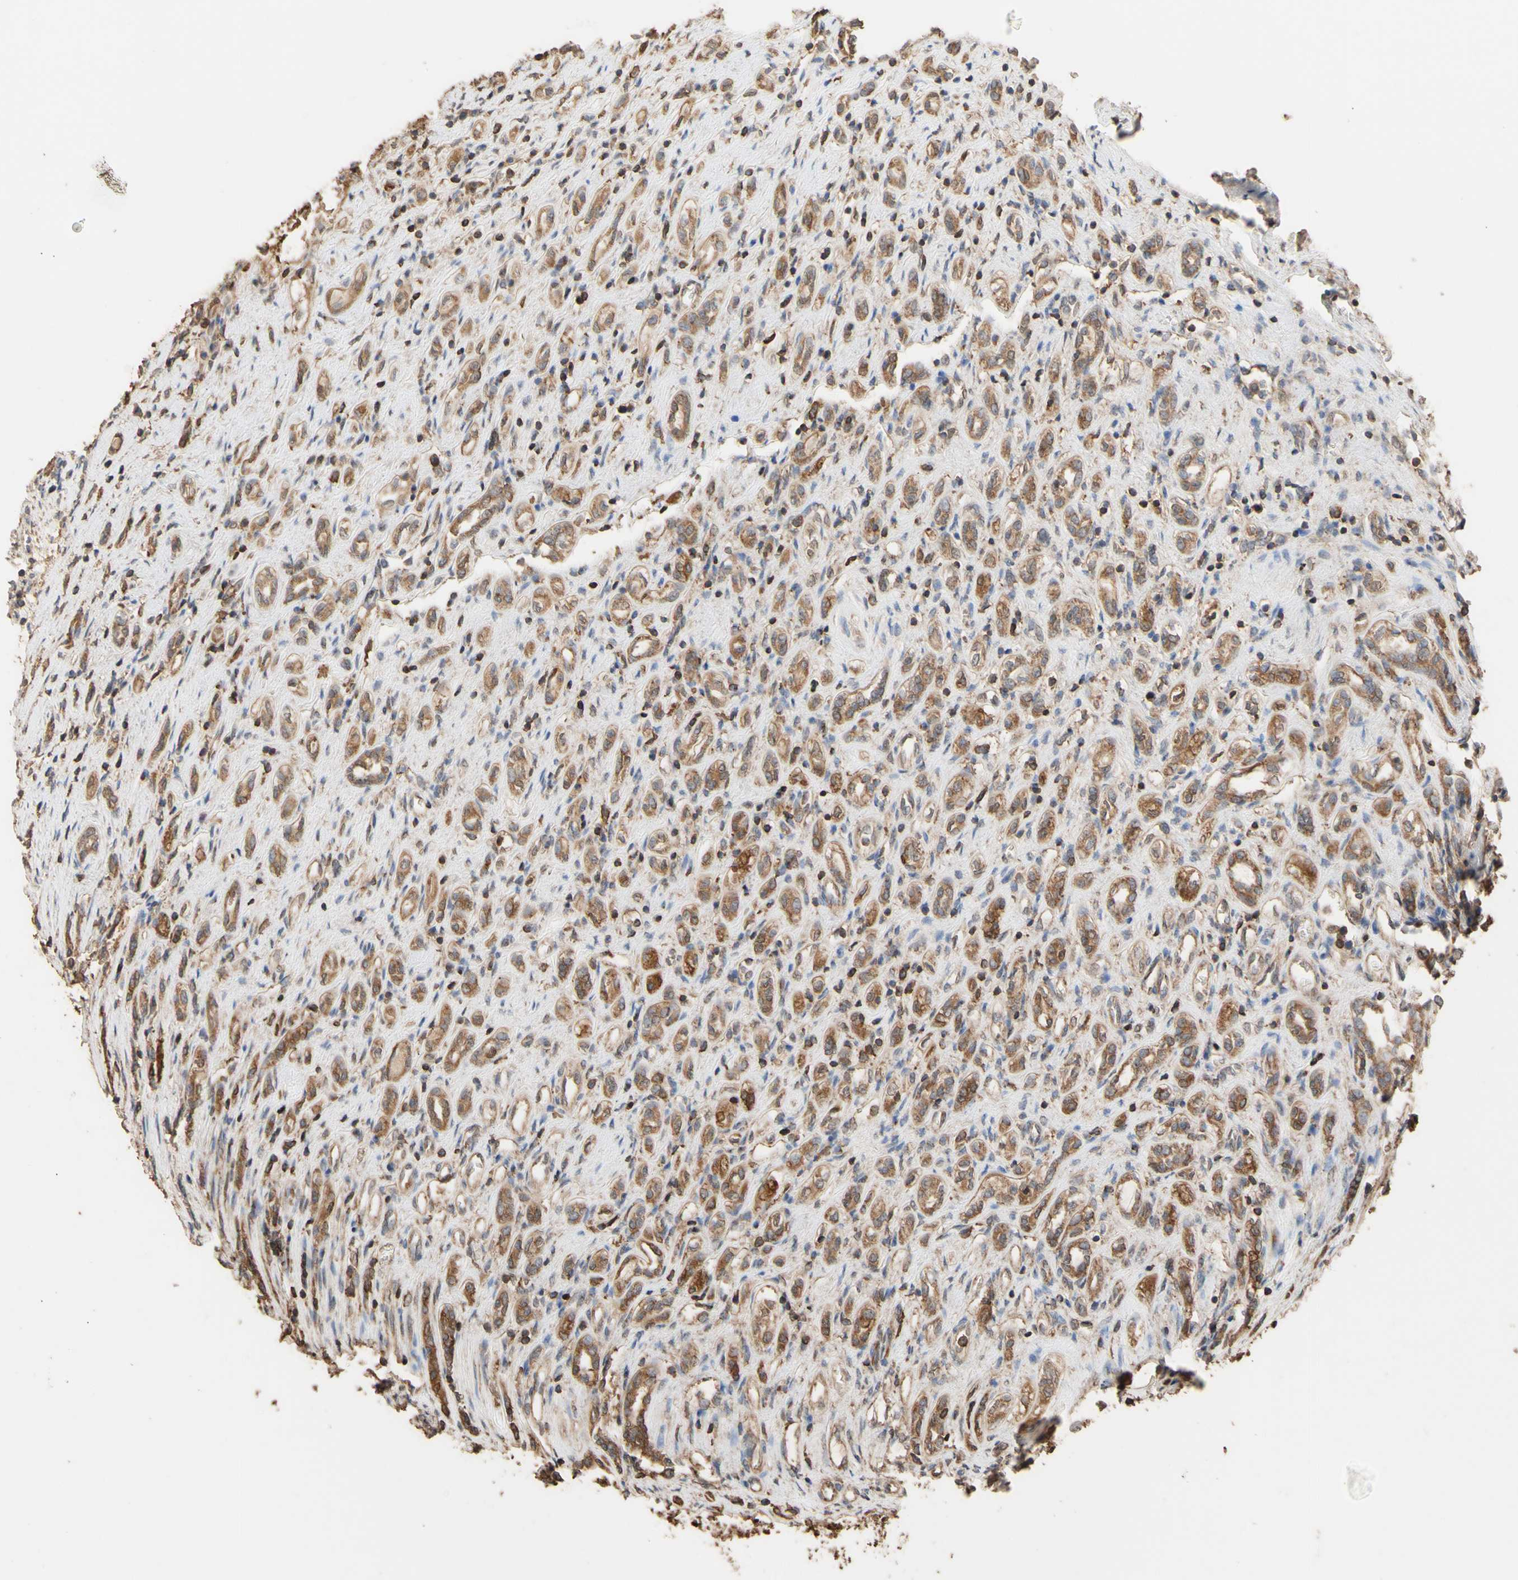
{"staining": {"intensity": "moderate", "quantity": ">75%", "location": "cytoplasmic/membranous"}, "tissue": "renal cancer", "cell_type": "Tumor cells", "image_type": "cancer", "snomed": [{"axis": "morphology", "description": "Adenocarcinoma, NOS"}, {"axis": "topography", "description": "Kidney"}], "caption": "This is a photomicrograph of immunohistochemistry (IHC) staining of renal cancer (adenocarcinoma), which shows moderate staining in the cytoplasmic/membranous of tumor cells.", "gene": "ALDH9A1", "patient": {"sex": "female", "age": 70}}